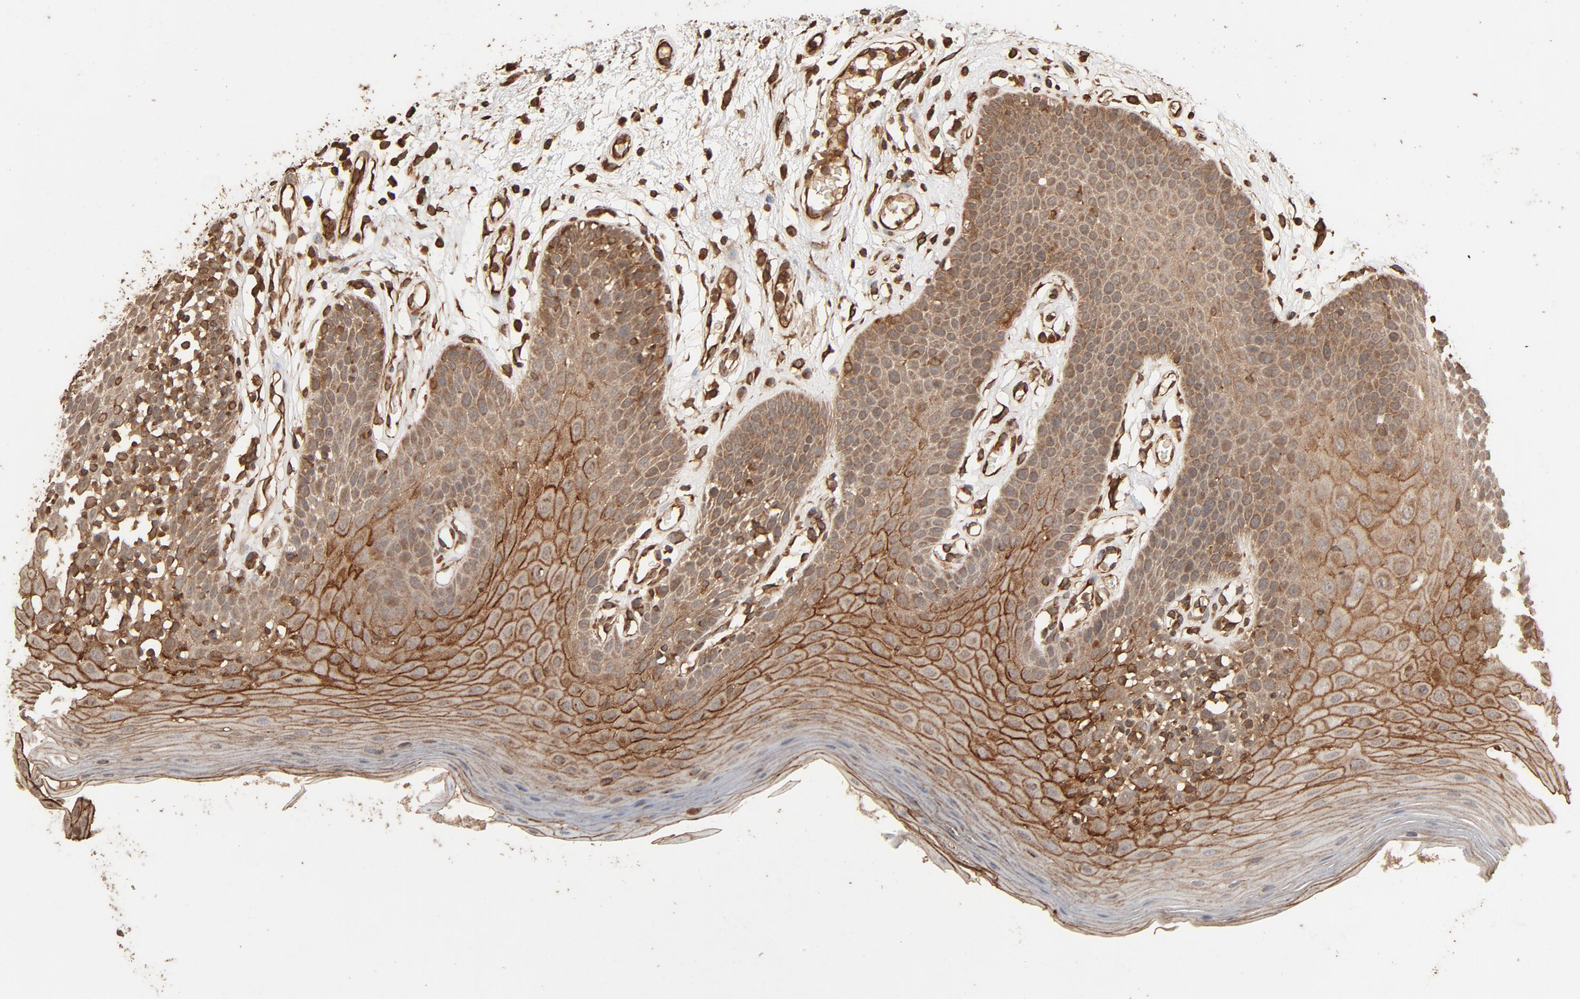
{"staining": {"intensity": "moderate", "quantity": ">75%", "location": "cytoplasmic/membranous"}, "tissue": "oral mucosa", "cell_type": "Squamous epithelial cells", "image_type": "normal", "snomed": [{"axis": "morphology", "description": "Normal tissue, NOS"}, {"axis": "morphology", "description": "Squamous cell carcinoma, NOS"}, {"axis": "topography", "description": "Skeletal muscle"}, {"axis": "topography", "description": "Oral tissue"}, {"axis": "topography", "description": "Head-Neck"}], "caption": "Moderate cytoplasmic/membranous protein staining is identified in about >75% of squamous epithelial cells in oral mucosa. The staining is performed using DAB (3,3'-diaminobenzidine) brown chromogen to label protein expression. The nuclei are counter-stained blue using hematoxylin.", "gene": "RPS6KA6", "patient": {"sex": "male", "age": 71}}